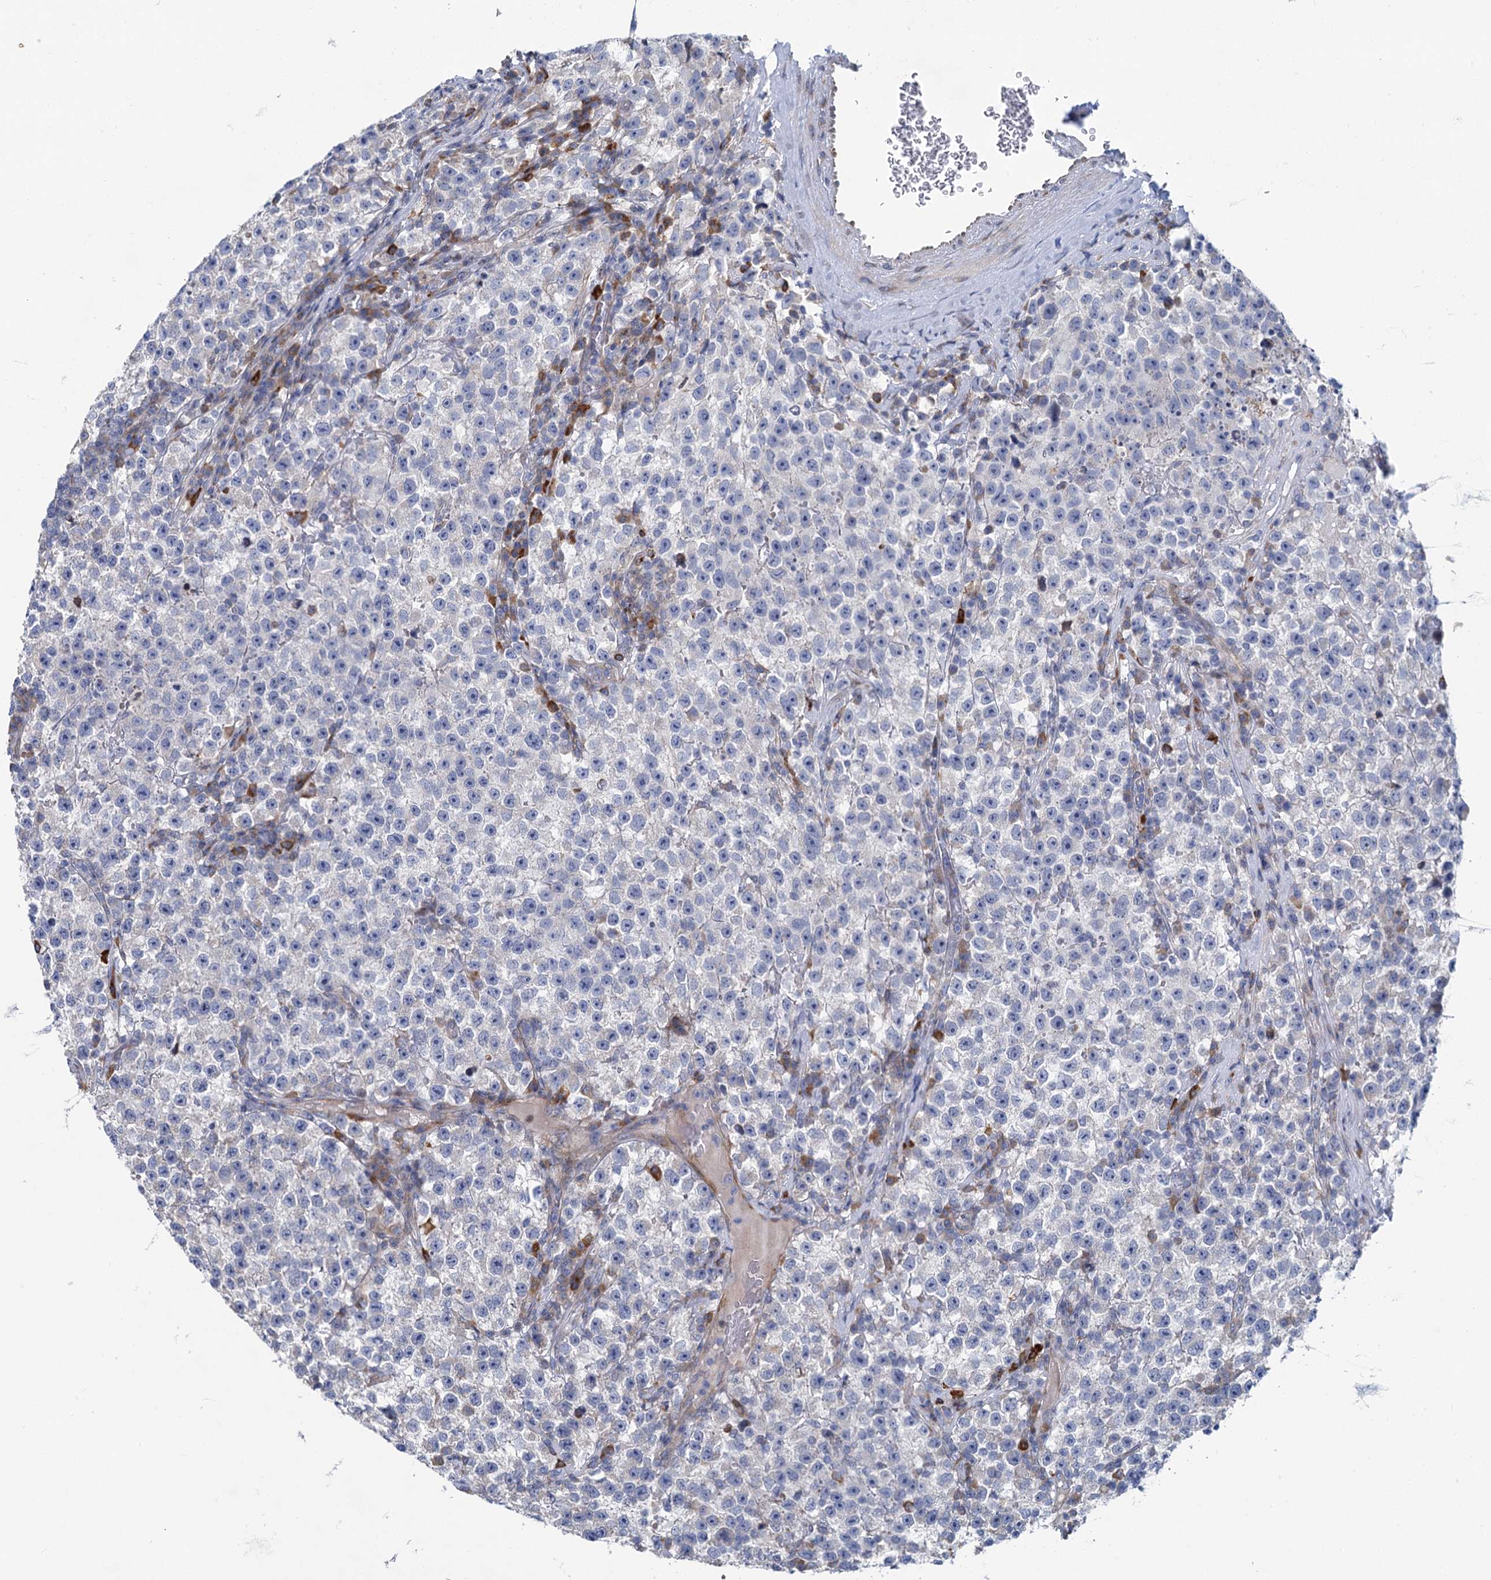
{"staining": {"intensity": "negative", "quantity": "none", "location": "none"}, "tissue": "testis cancer", "cell_type": "Tumor cells", "image_type": "cancer", "snomed": [{"axis": "morphology", "description": "Seminoma, NOS"}, {"axis": "topography", "description": "Testis"}], "caption": "Immunohistochemistry (IHC) histopathology image of neoplastic tissue: testis cancer stained with DAB demonstrates no significant protein staining in tumor cells. (Stains: DAB IHC with hematoxylin counter stain, Microscopy: brightfield microscopy at high magnification).", "gene": "PRSS35", "patient": {"sex": "male", "age": 22}}